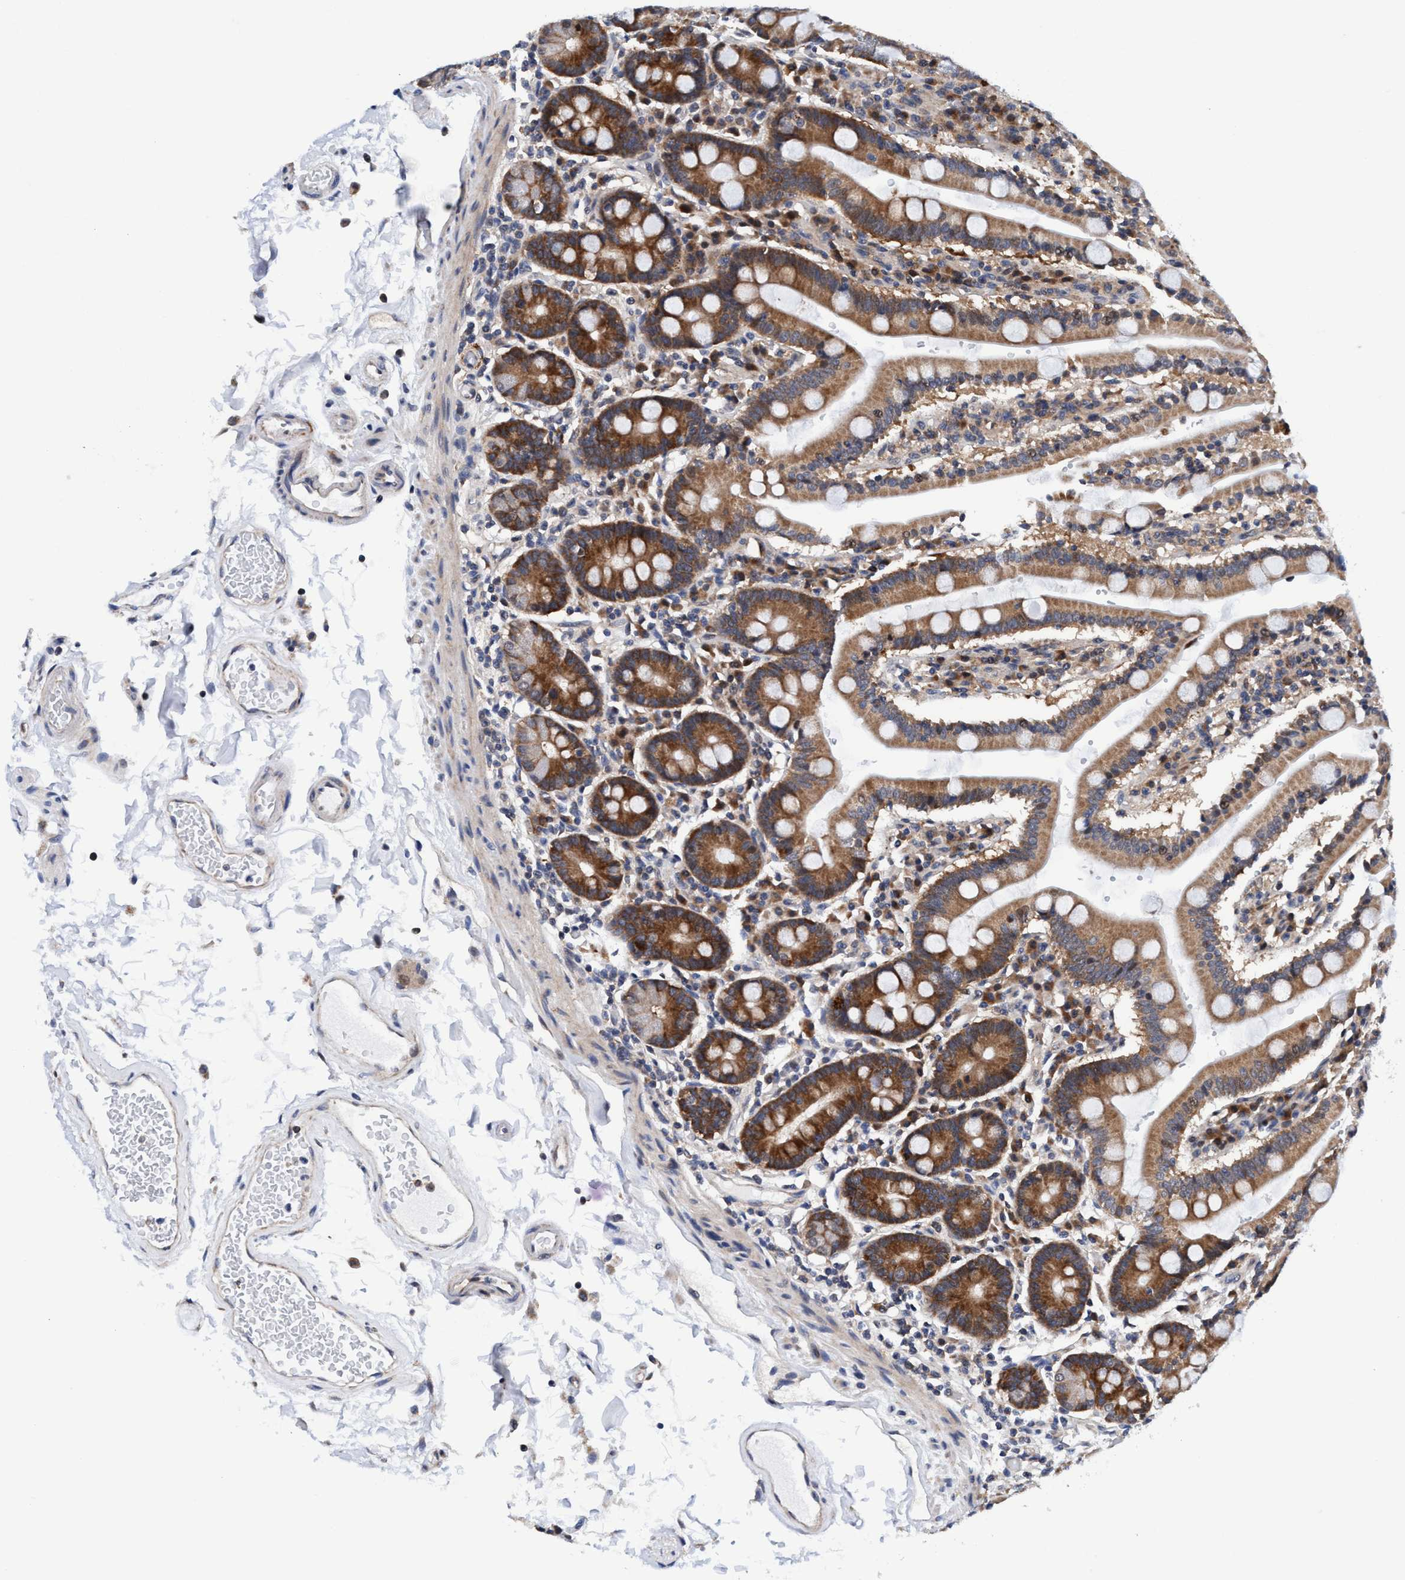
{"staining": {"intensity": "moderate", "quantity": ">75%", "location": "cytoplasmic/membranous"}, "tissue": "duodenum", "cell_type": "Glandular cells", "image_type": "normal", "snomed": [{"axis": "morphology", "description": "Normal tissue, NOS"}, {"axis": "topography", "description": "Small intestine, NOS"}], "caption": "Immunohistochemistry (IHC) of benign duodenum exhibits medium levels of moderate cytoplasmic/membranous expression in approximately >75% of glandular cells. (DAB IHC with brightfield microscopy, high magnification).", "gene": "AGAP2", "patient": {"sex": "female", "age": 71}}